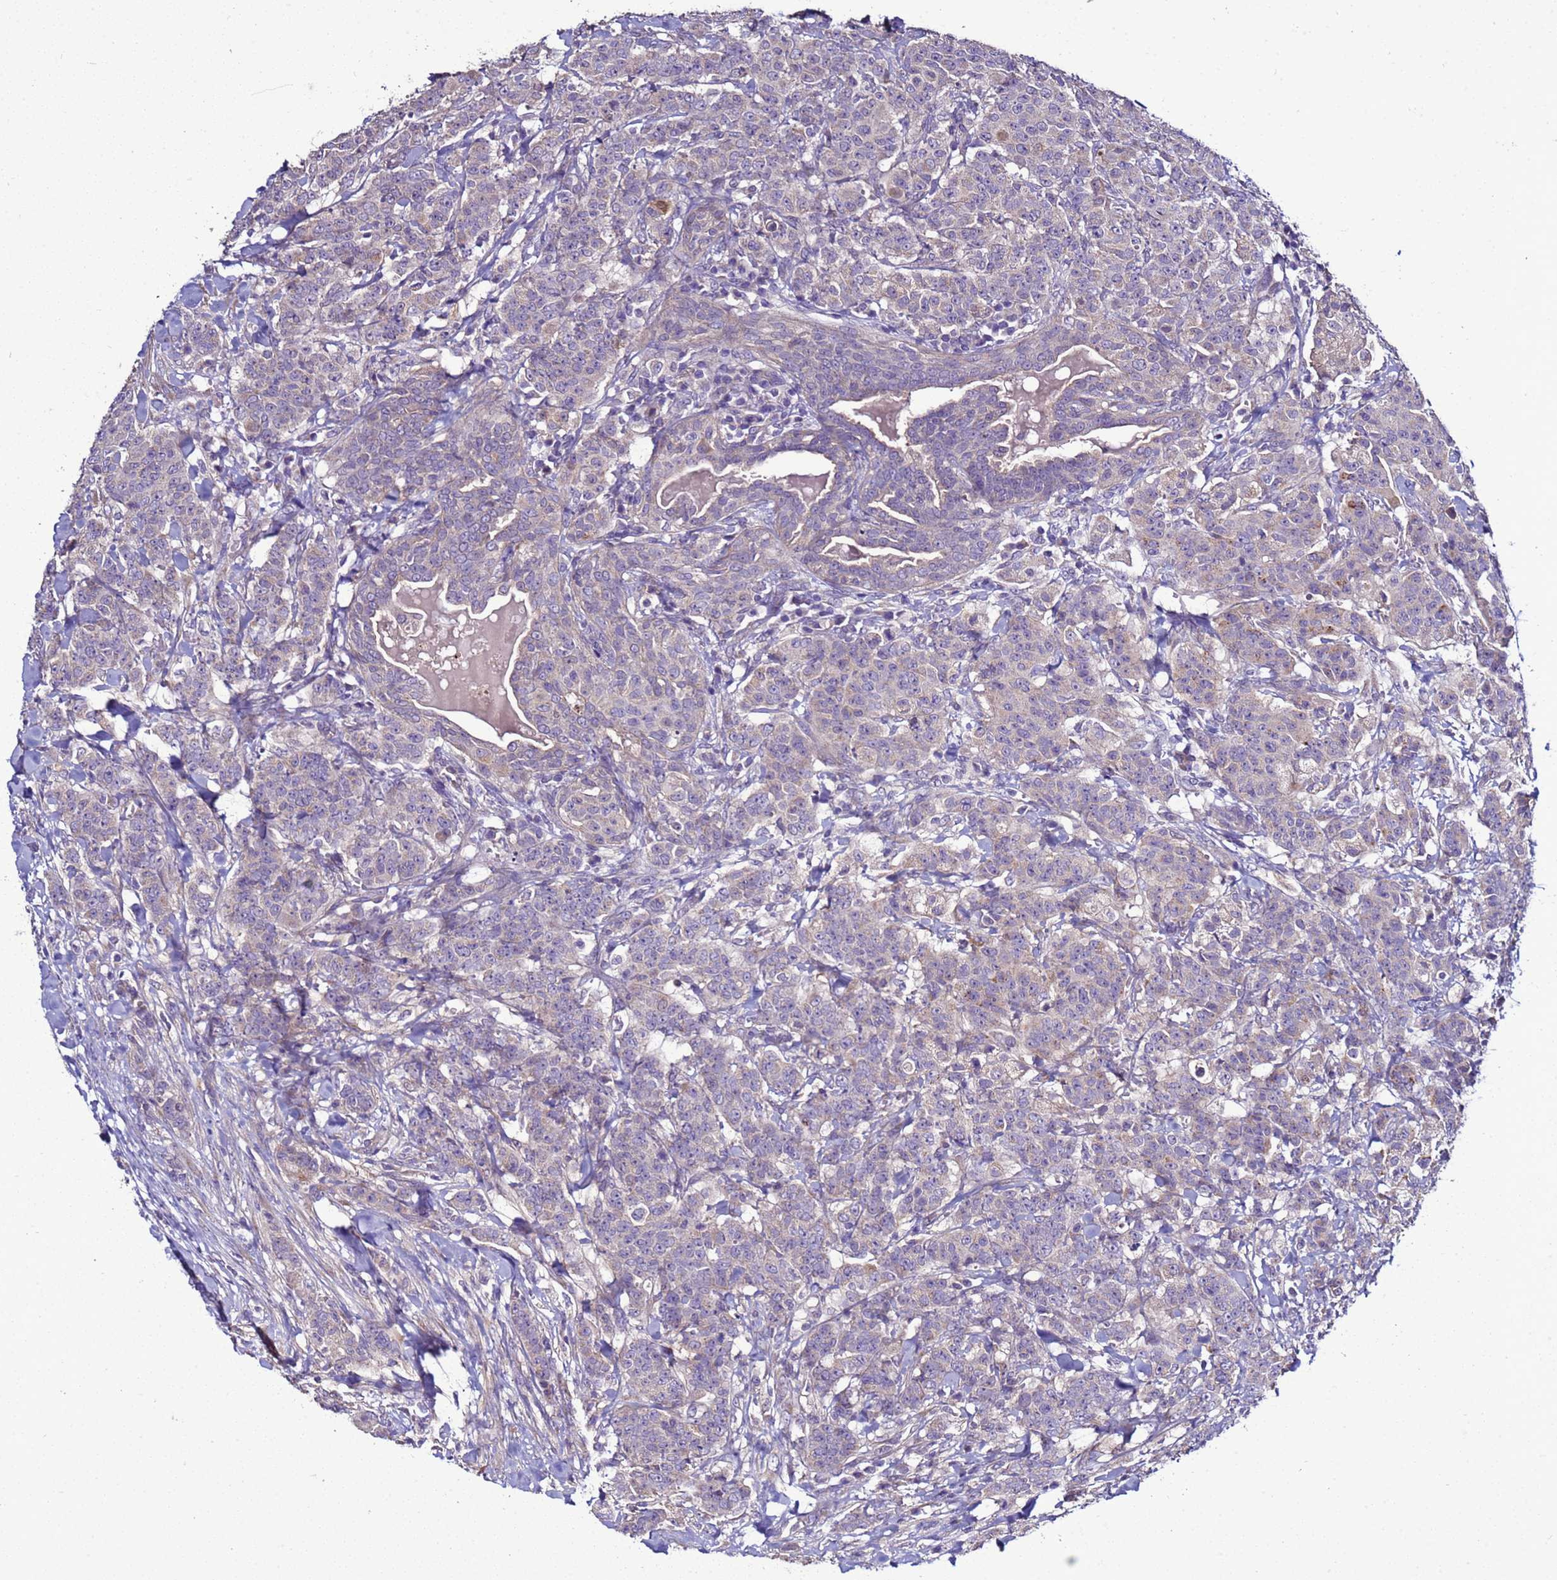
{"staining": {"intensity": "weak", "quantity": "<25%", "location": "cytoplasmic/membranous"}, "tissue": "breast cancer", "cell_type": "Tumor cells", "image_type": "cancer", "snomed": [{"axis": "morphology", "description": "Duct carcinoma"}, {"axis": "topography", "description": "Breast"}], "caption": "DAB (3,3'-diaminobenzidine) immunohistochemical staining of intraductal carcinoma (breast) reveals no significant staining in tumor cells.", "gene": "RABL2B", "patient": {"sex": "female", "age": 40}}